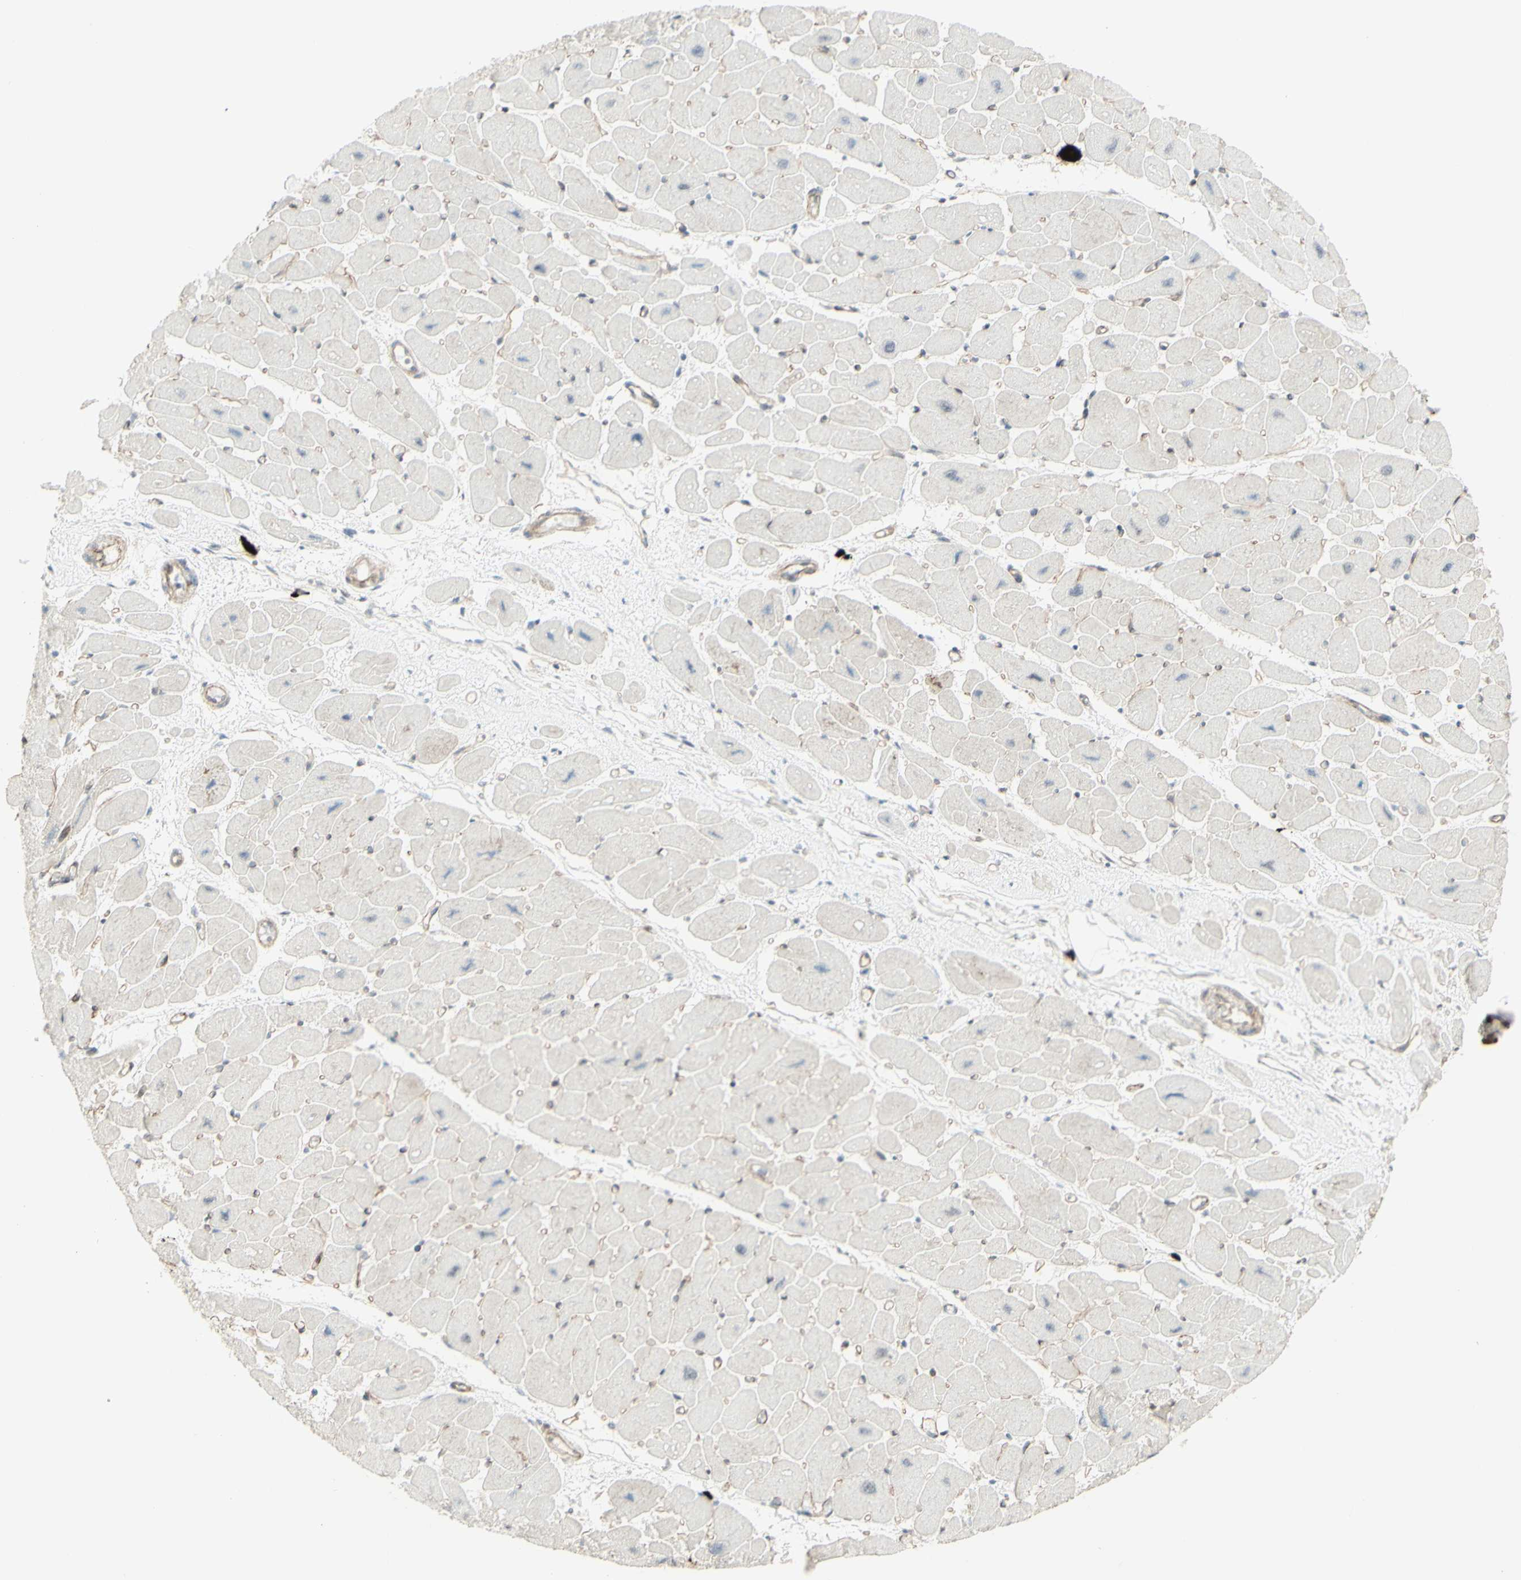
{"staining": {"intensity": "moderate", "quantity": ">75%", "location": "cytoplasmic/membranous,nuclear"}, "tissue": "heart muscle", "cell_type": "Cardiomyocytes", "image_type": "normal", "snomed": [{"axis": "morphology", "description": "Normal tissue, NOS"}, {"axis": "topography", "description": "Heart"}], "caption": "IHC image of unremarkable heart muscle: heart muscle stained using immunohistochemistry (IHC) reveals medium levels of moderate protein expression localized specifically in the cytoplasmic/membranous,nuclear of cardiomyocytes, appearing as a cytoplasmic/membranous,nuclear brown color.", "gene": "ZMYM6", "patient": {"sex": "female", "age": 54}}